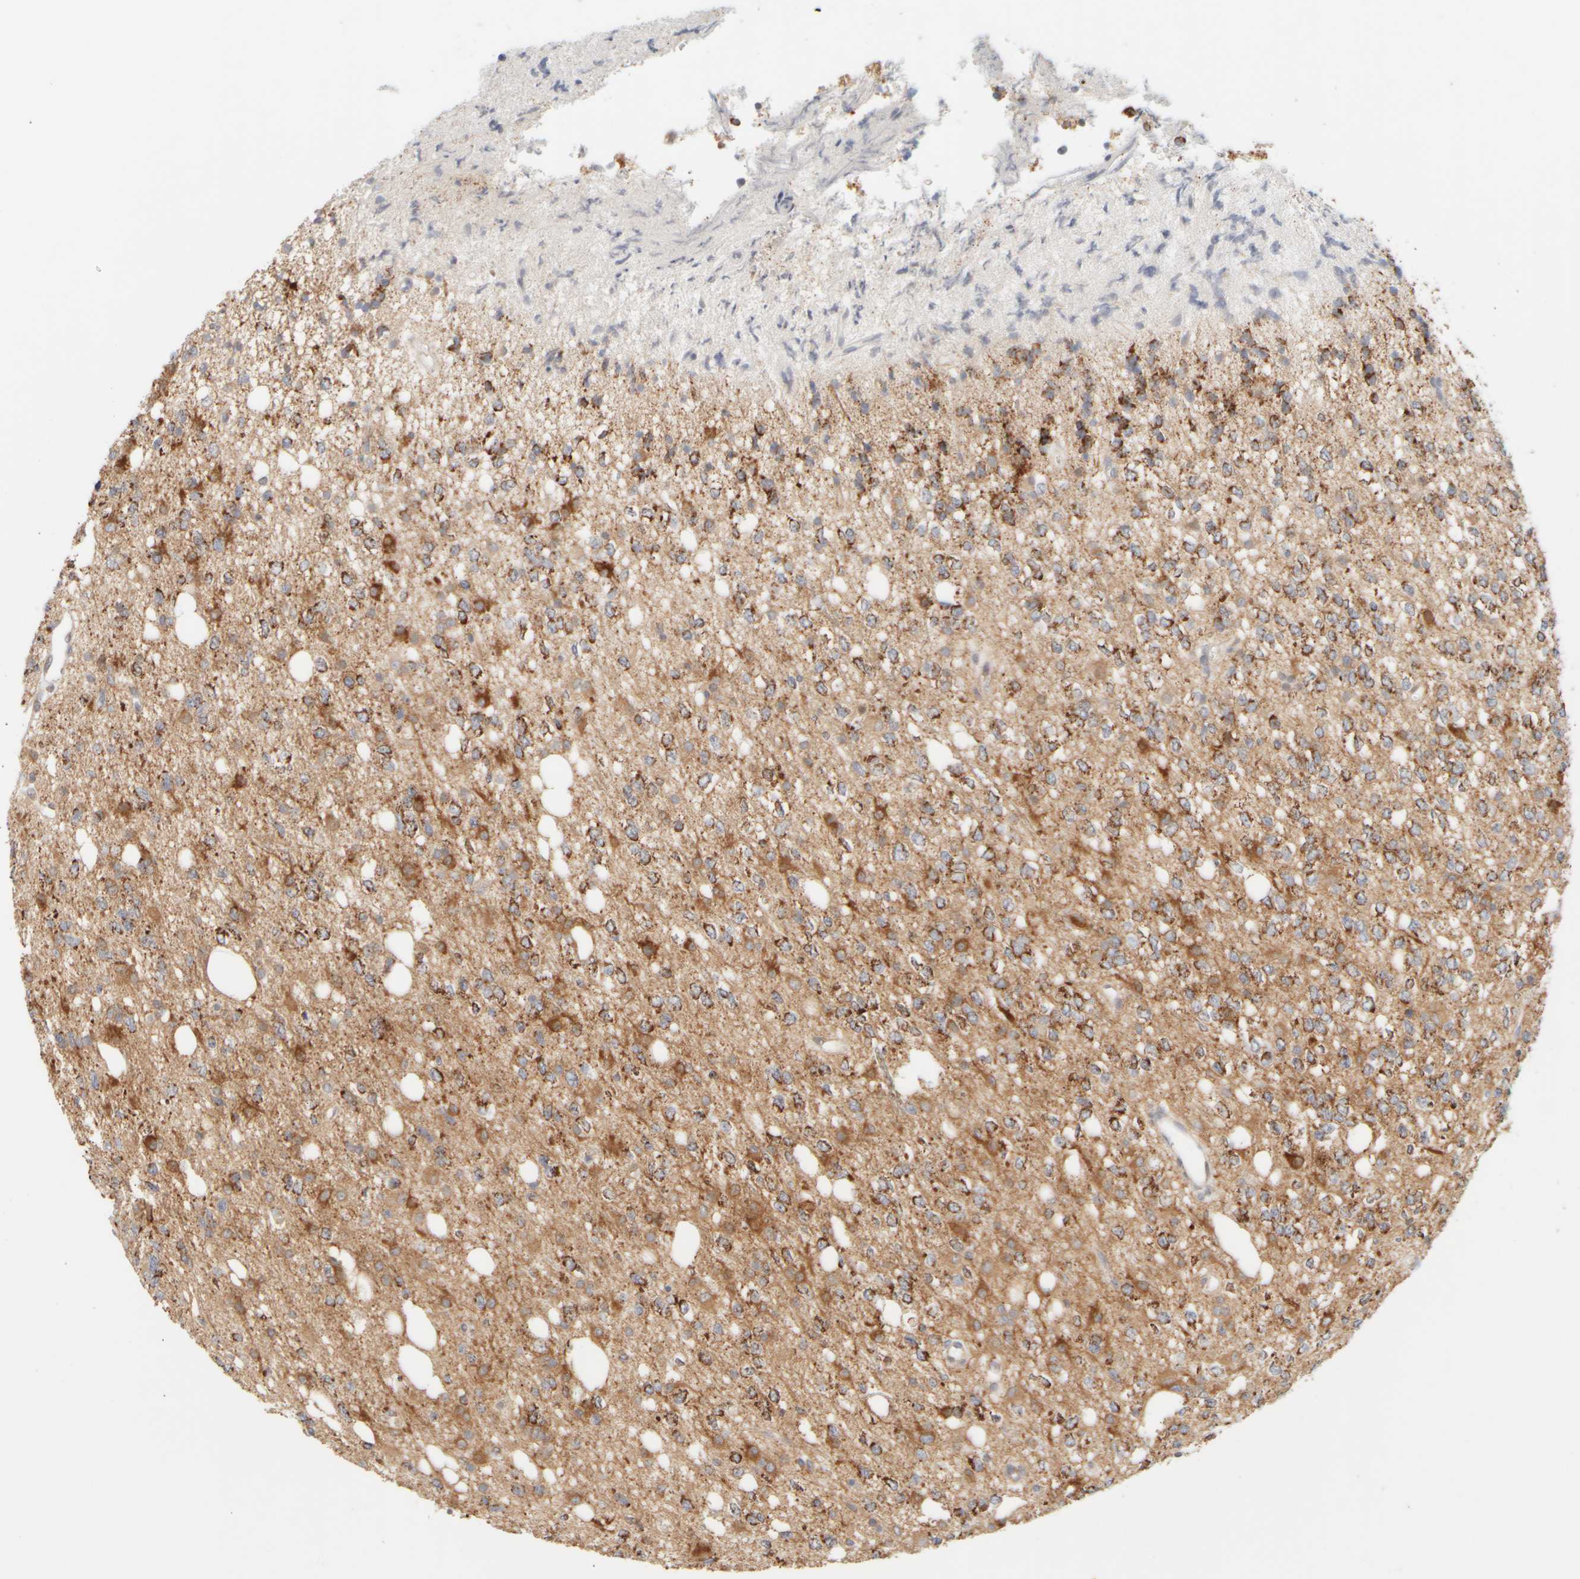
{"staining": {"intensity": "moderate", "quantity": ">75%", "location": "cytoplasmic/membranous"}, "tissue": "glioma", "cell_type": "Tumor cells", "image_type": "cancer", "snomed": [{"axis": "morphology", "description": "Glioma, malignant, High grade"}, {"axis": "topography", "description": "Brain"}], "caption": "DAB (3,3'-diaminobenzidine) immunohistochemical staining of human malignant glioma (high-grade) reveals moderate cytoplasmic/membranous protein expression in approximately >75% of tumor cells.", "gene": "PPM1K", "patient": {"sex": "female", "age": 62}}